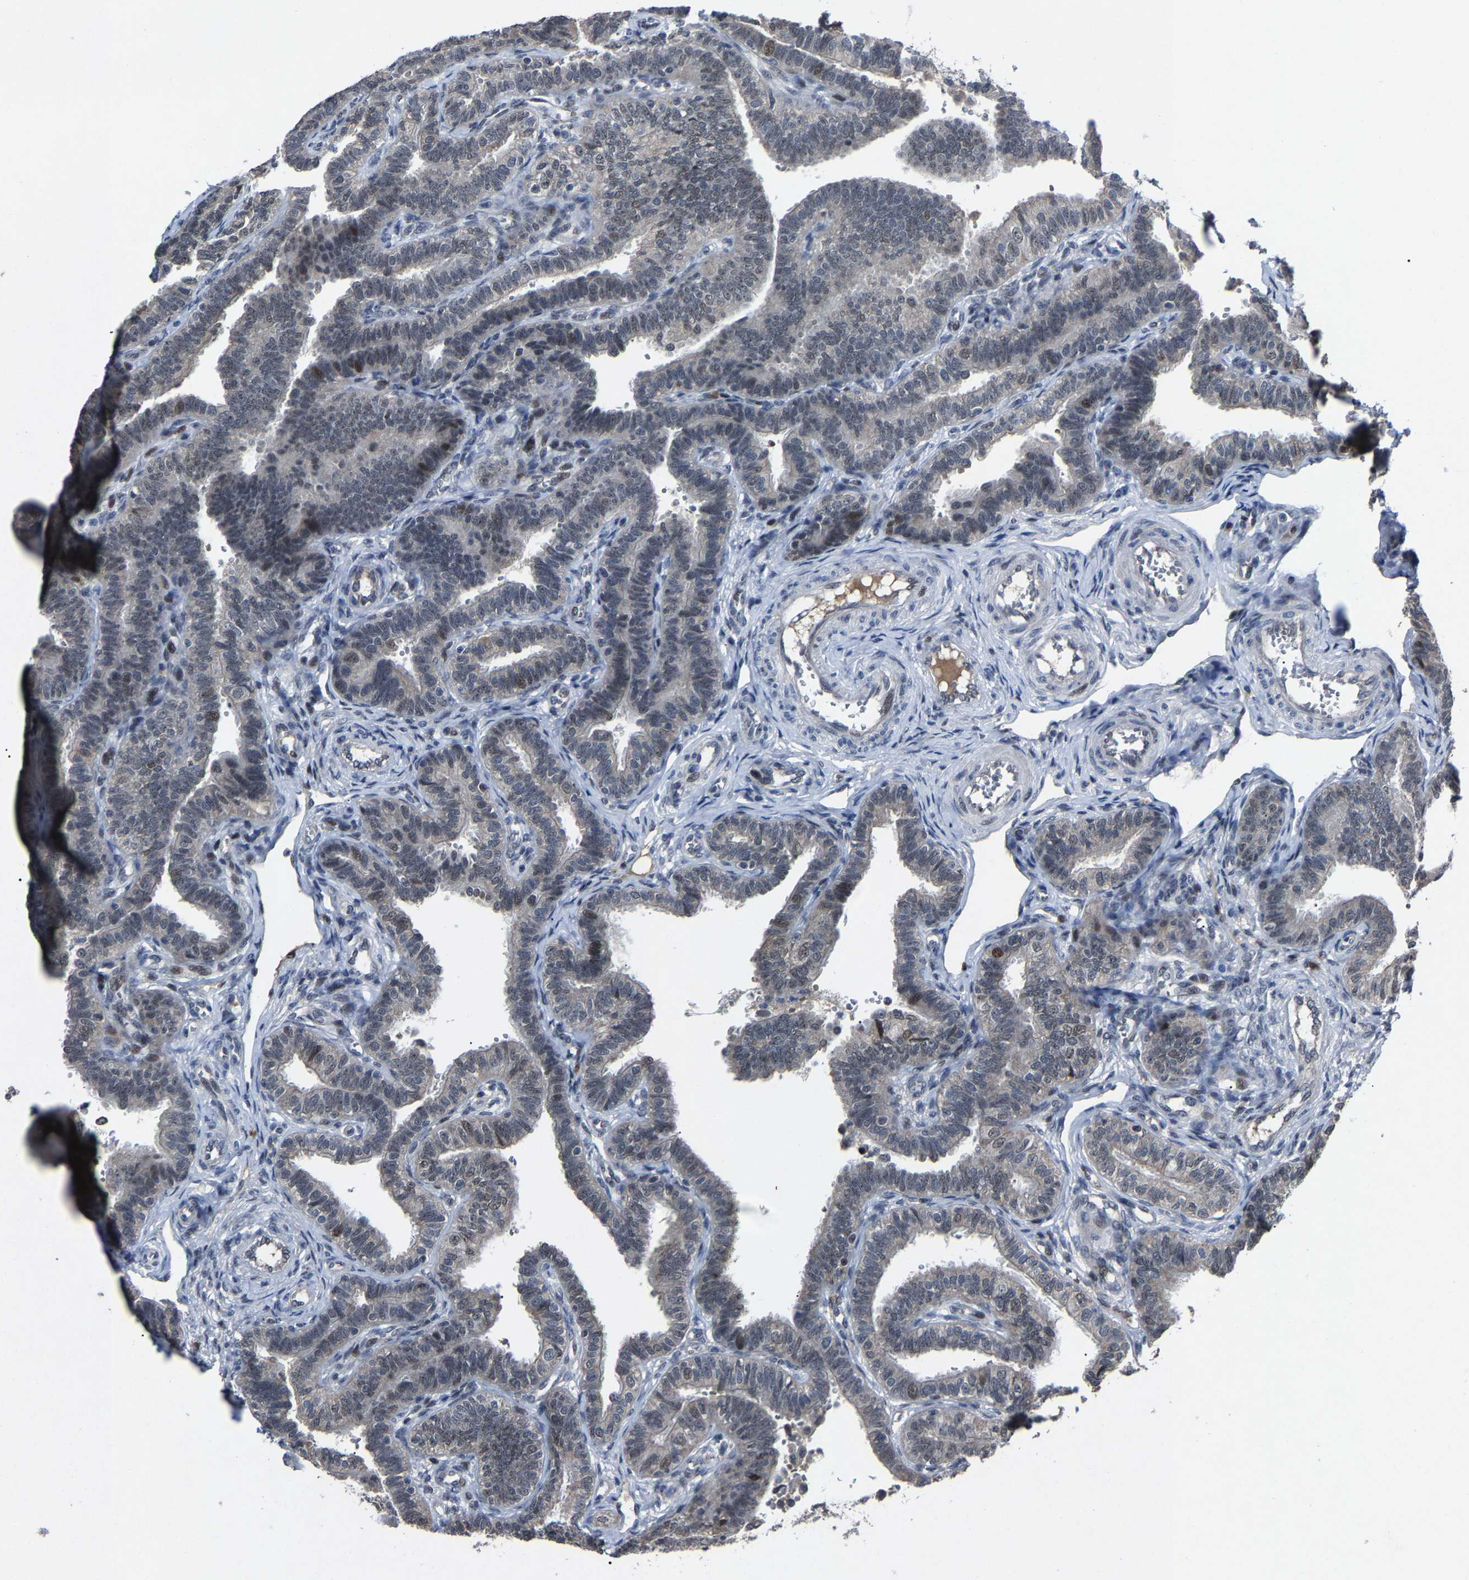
{"staining": {"intensity": "weak", "quantity": "25%-75%", "location": "nuclear"}, "tissue": "fallopian tube", "cell_type": "Glandular cells", "image_type": "normal", "snomed": [{"axis": "morphology", "description": "Normal tissue, NOS"}, {"axis": "topography", "description": "Fallopian tube"}, {"axis": "topography", "description": "Placenta"}], "caption": "Immunohistochemistry (DAB (3,3'-diaminobenzidine)) staining of unremarkable human fallopian tube shows weak nuclear protein staining in about 25%-75% of glandular cells. (Stains: DAB in brown, nuclei in blue, Microscopy: brightfield microscopy at high magnification).", "gene": "LSM8", "patient": {"sex": "female", "age": 34}}